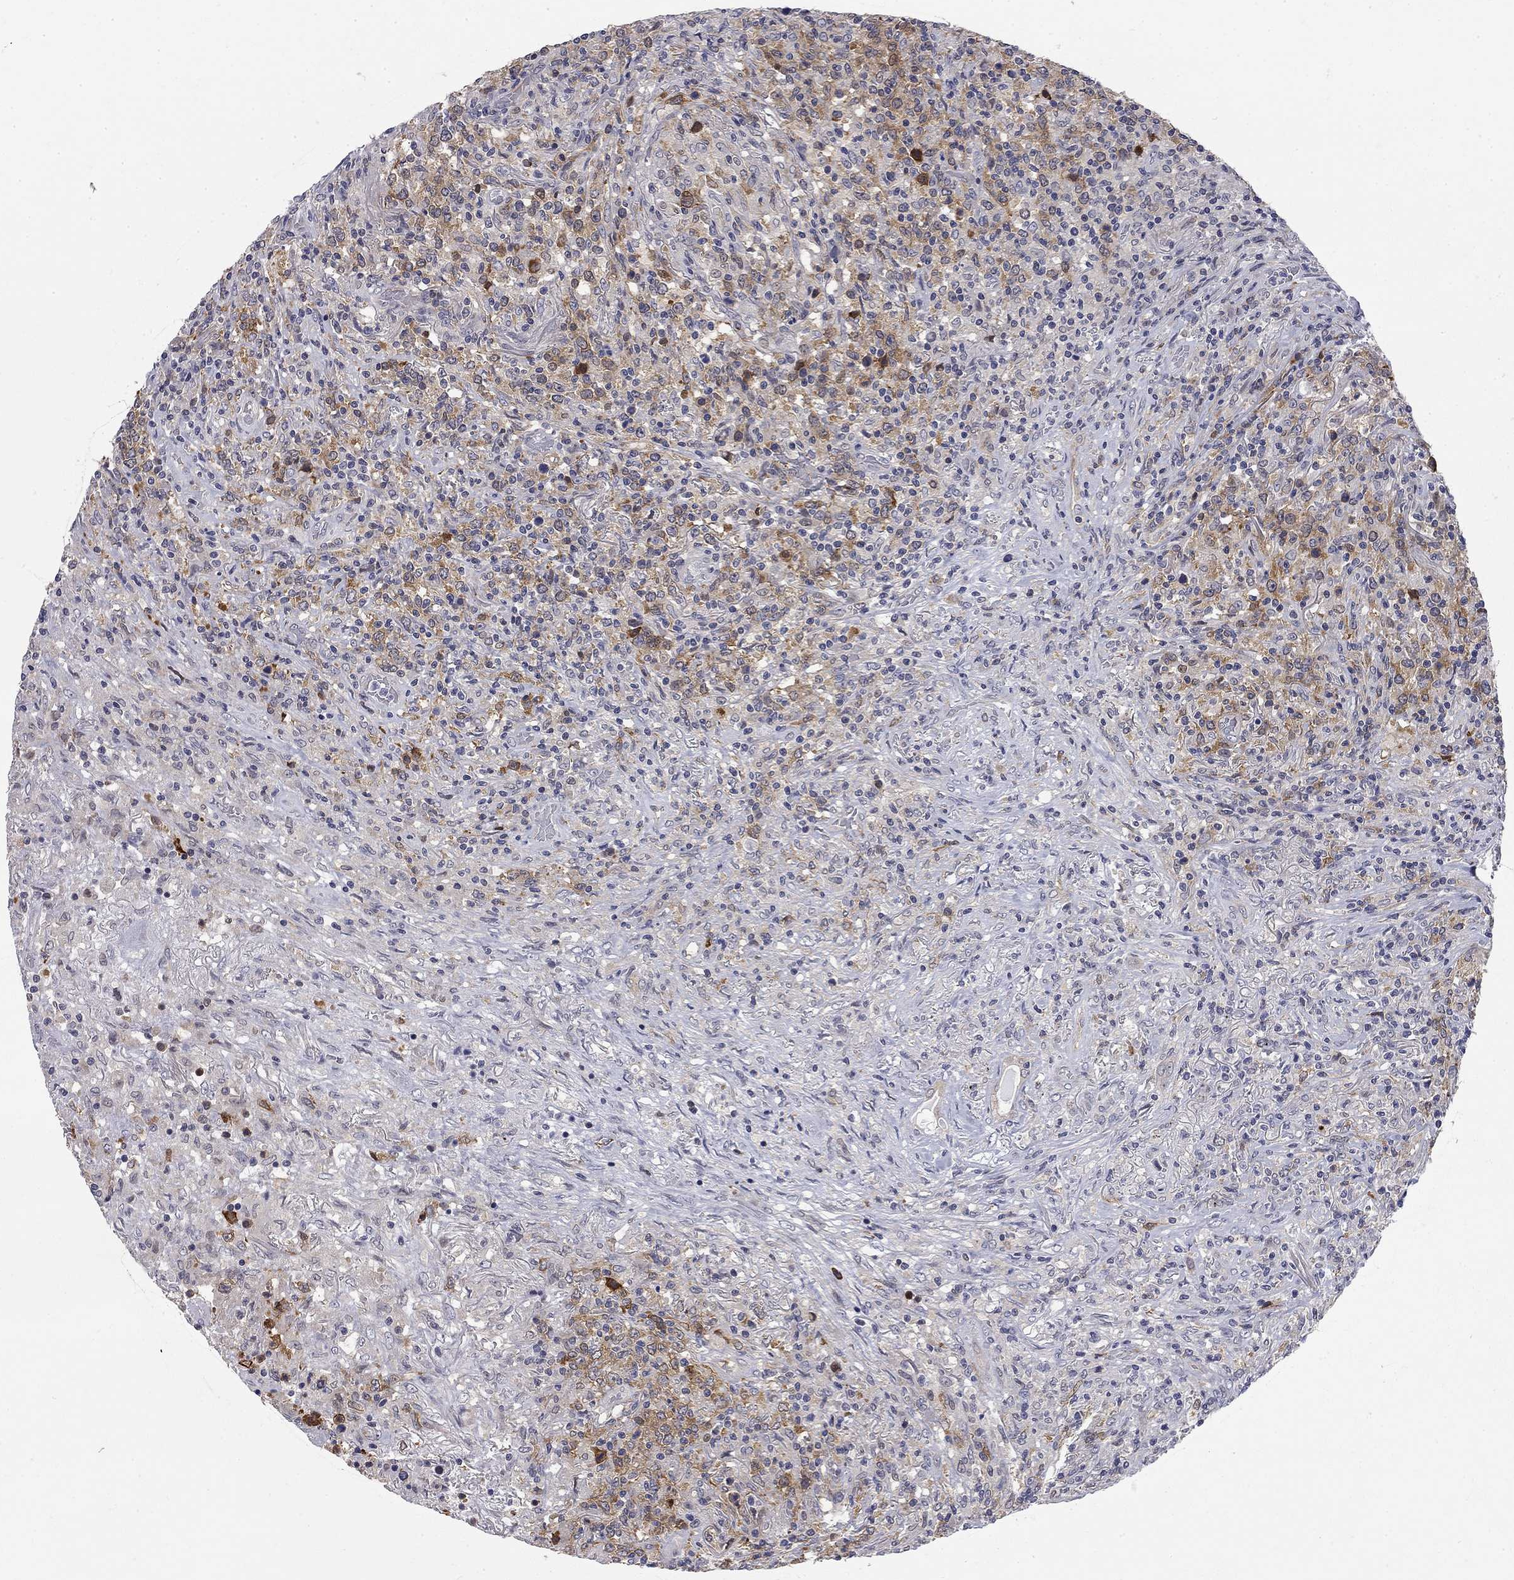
{"staining": {"intensity": "moderate", "quantity": "25%-75%", "location": "cytoplasmic/membranous"}, "tissue": "lymphoma", "cell_type": "Tumor cells", "image_type": "cancer", "snomed": [{"axis": "morphology", "description": "Malignant lymphoma, non-Hodgkin's type, High grade"}, {"axis": "topography", "description": "Lung"}], "caption": "The histopathology image shows a brown stain indicating the presence of a protein in the cytoplasmic/membranous of tumor cells in malignant lymphoma, non-Hodgkin's type (high-grade).", "gene": "GALNT8", "patient": {"sex": "male", "age": 79}}